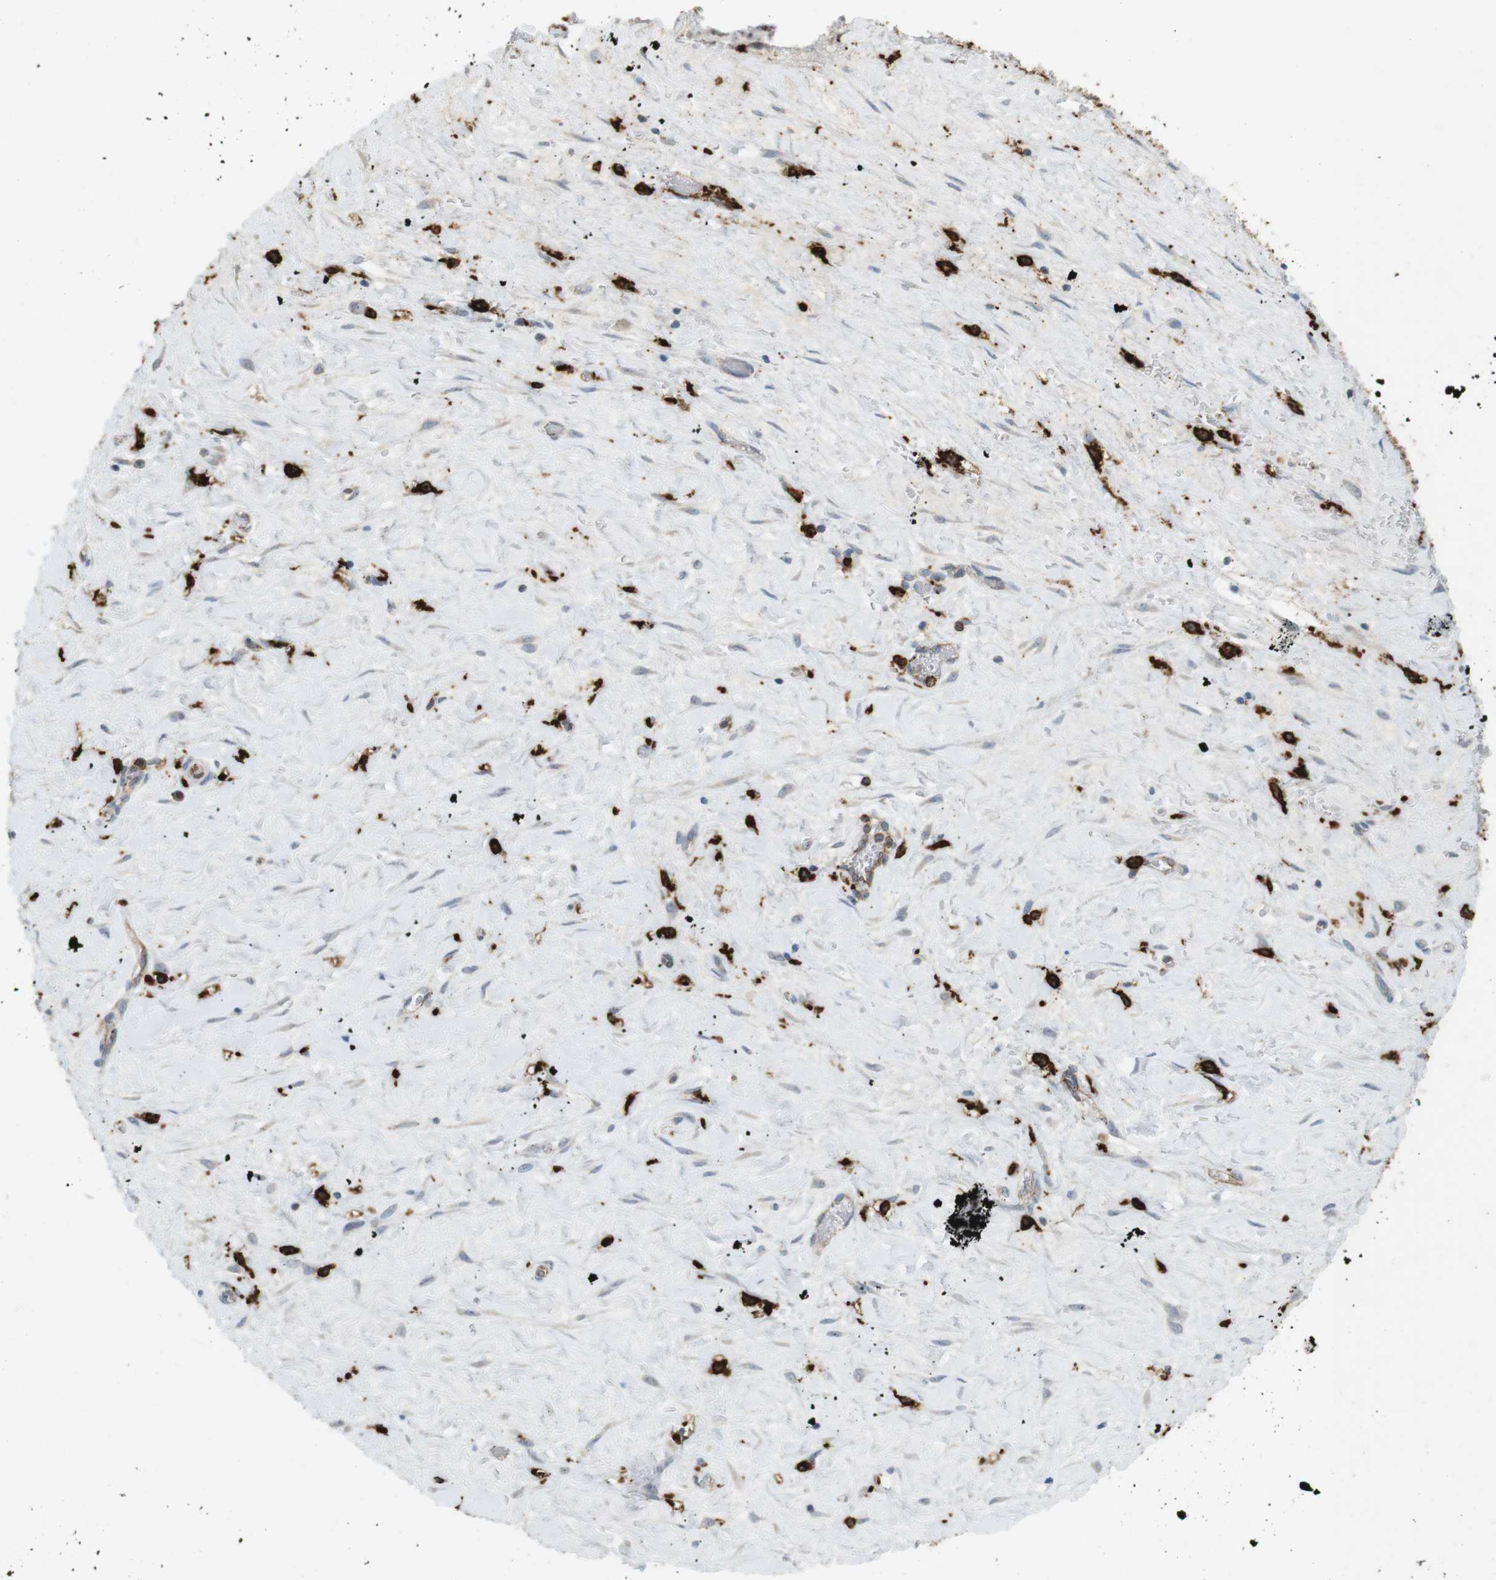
{"staining": {"intensity": "weak", "quantity": "<25%", "location": "cytoplasmic/membranous"}, "tissue": "pancreatic cancer", "cell_type": "Tumor cells", "image_type": "cancer", "snomed": [{"axis": "morphology", "description": "Adenocarcinoma, NOS"}, {"axis": "topography", "description": "Pancreas"}], "caption": "Immunohistochemistry of pancreatic cancer (adenocarcinoma) exhibits no staining in tumor cells.", "gene": "HLA-DRA", "patient": {"sex": "female", "age": 70}}